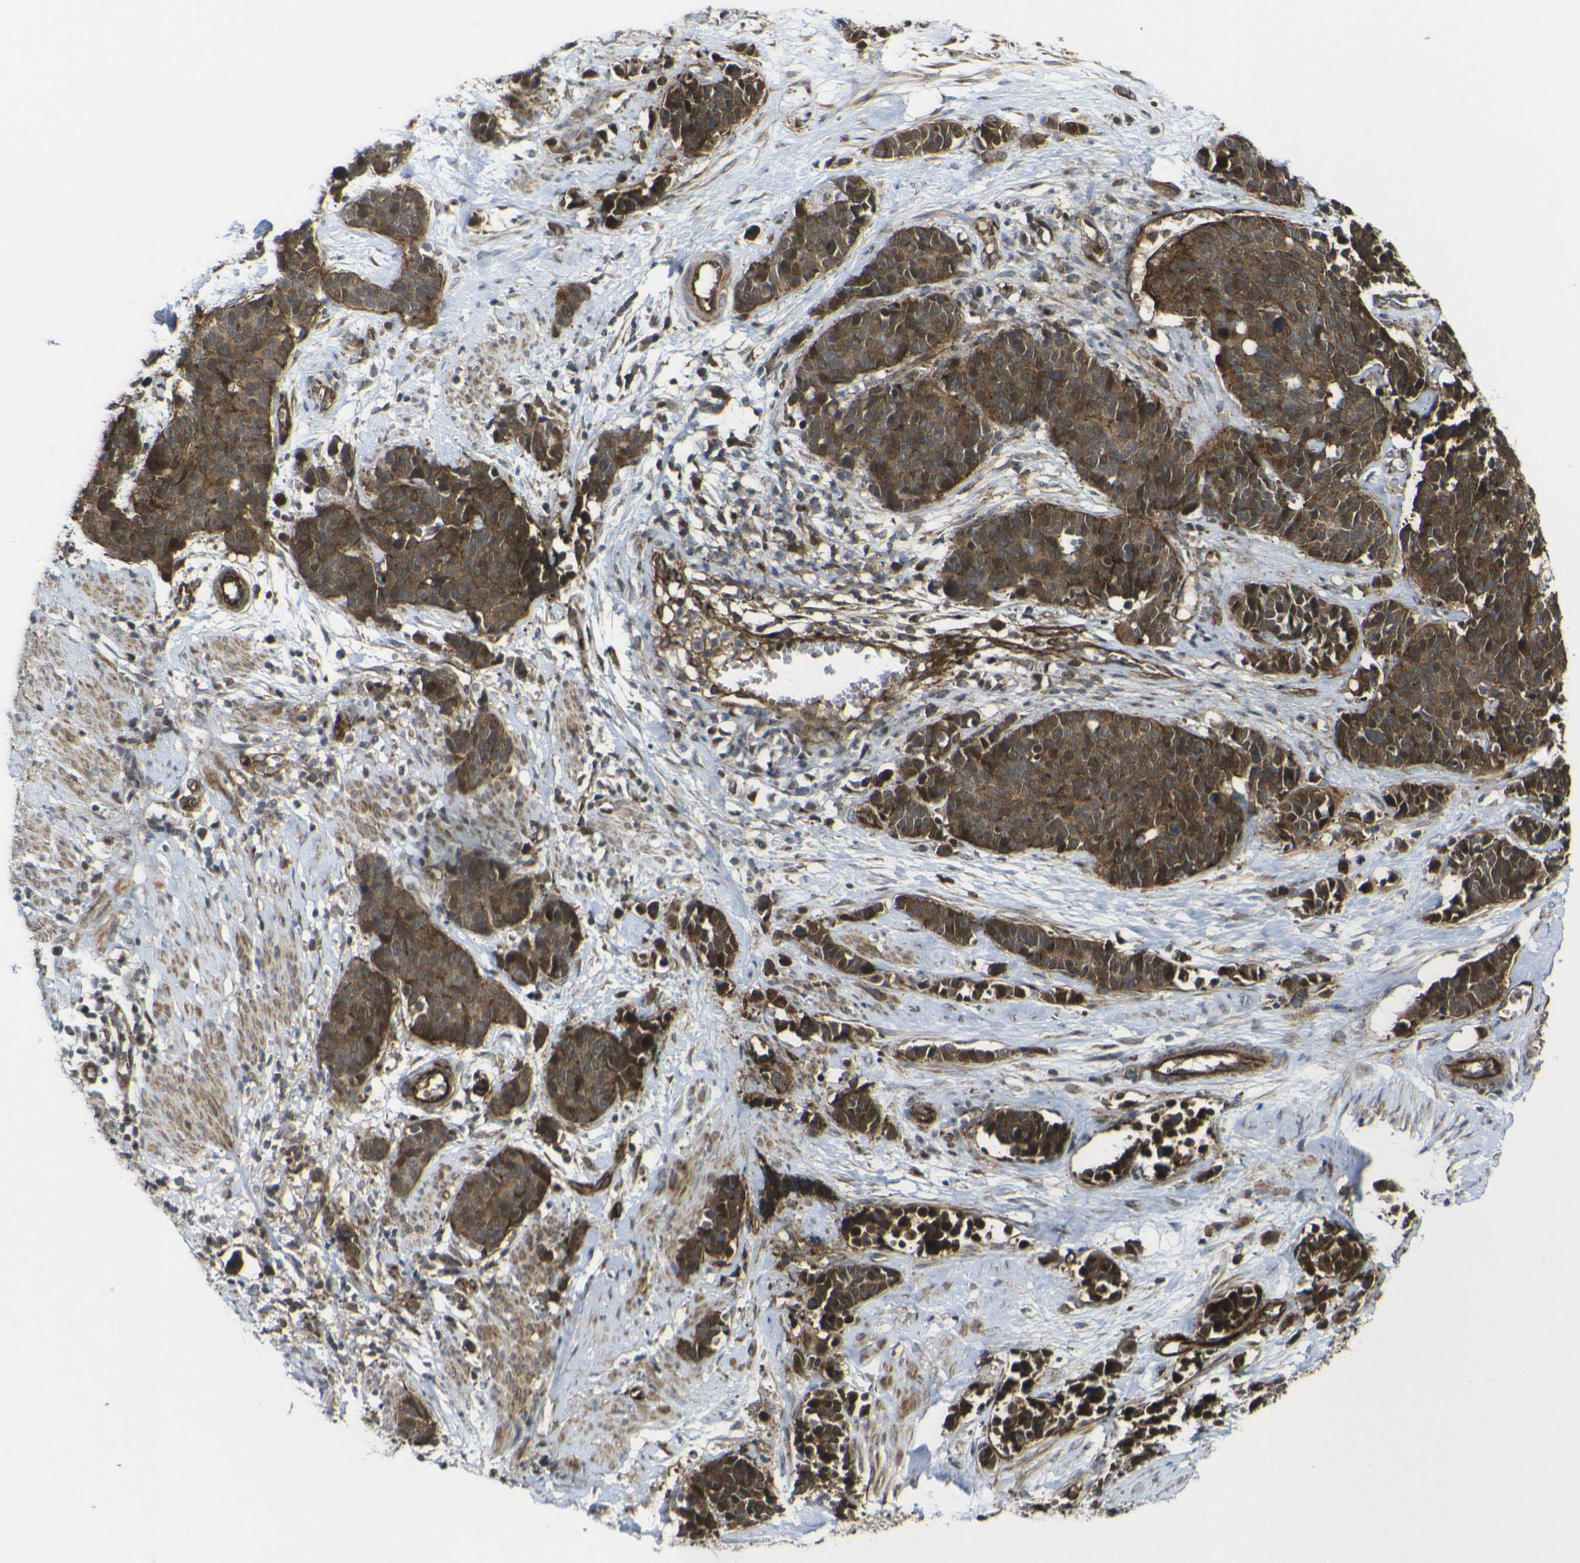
{"staining": {"intensity": "moderate", "quantity": ">75%", "location": "cytoplasmic/membranous,nuclear"}, "tissue": "cervical cancer", "cell_type": "Tumor cells", "image_type": "cancer", "snomed": [{"axis": "morphology", "description": "Squamous cell carcinoma, NOS"}, {"axis": "topography", "description": "Cervix"}], "caption": "Squamous cell carcinoma (cervical) stained with DAB (3,3'-diaminobenzidine) IHC demonstrates medium levels of moderate cytoplasmic/membranous and nuclear positivity in about >75% of tumor cells.", "gene": "ECE1", "patient": {"sex": "female", "age": 35}}